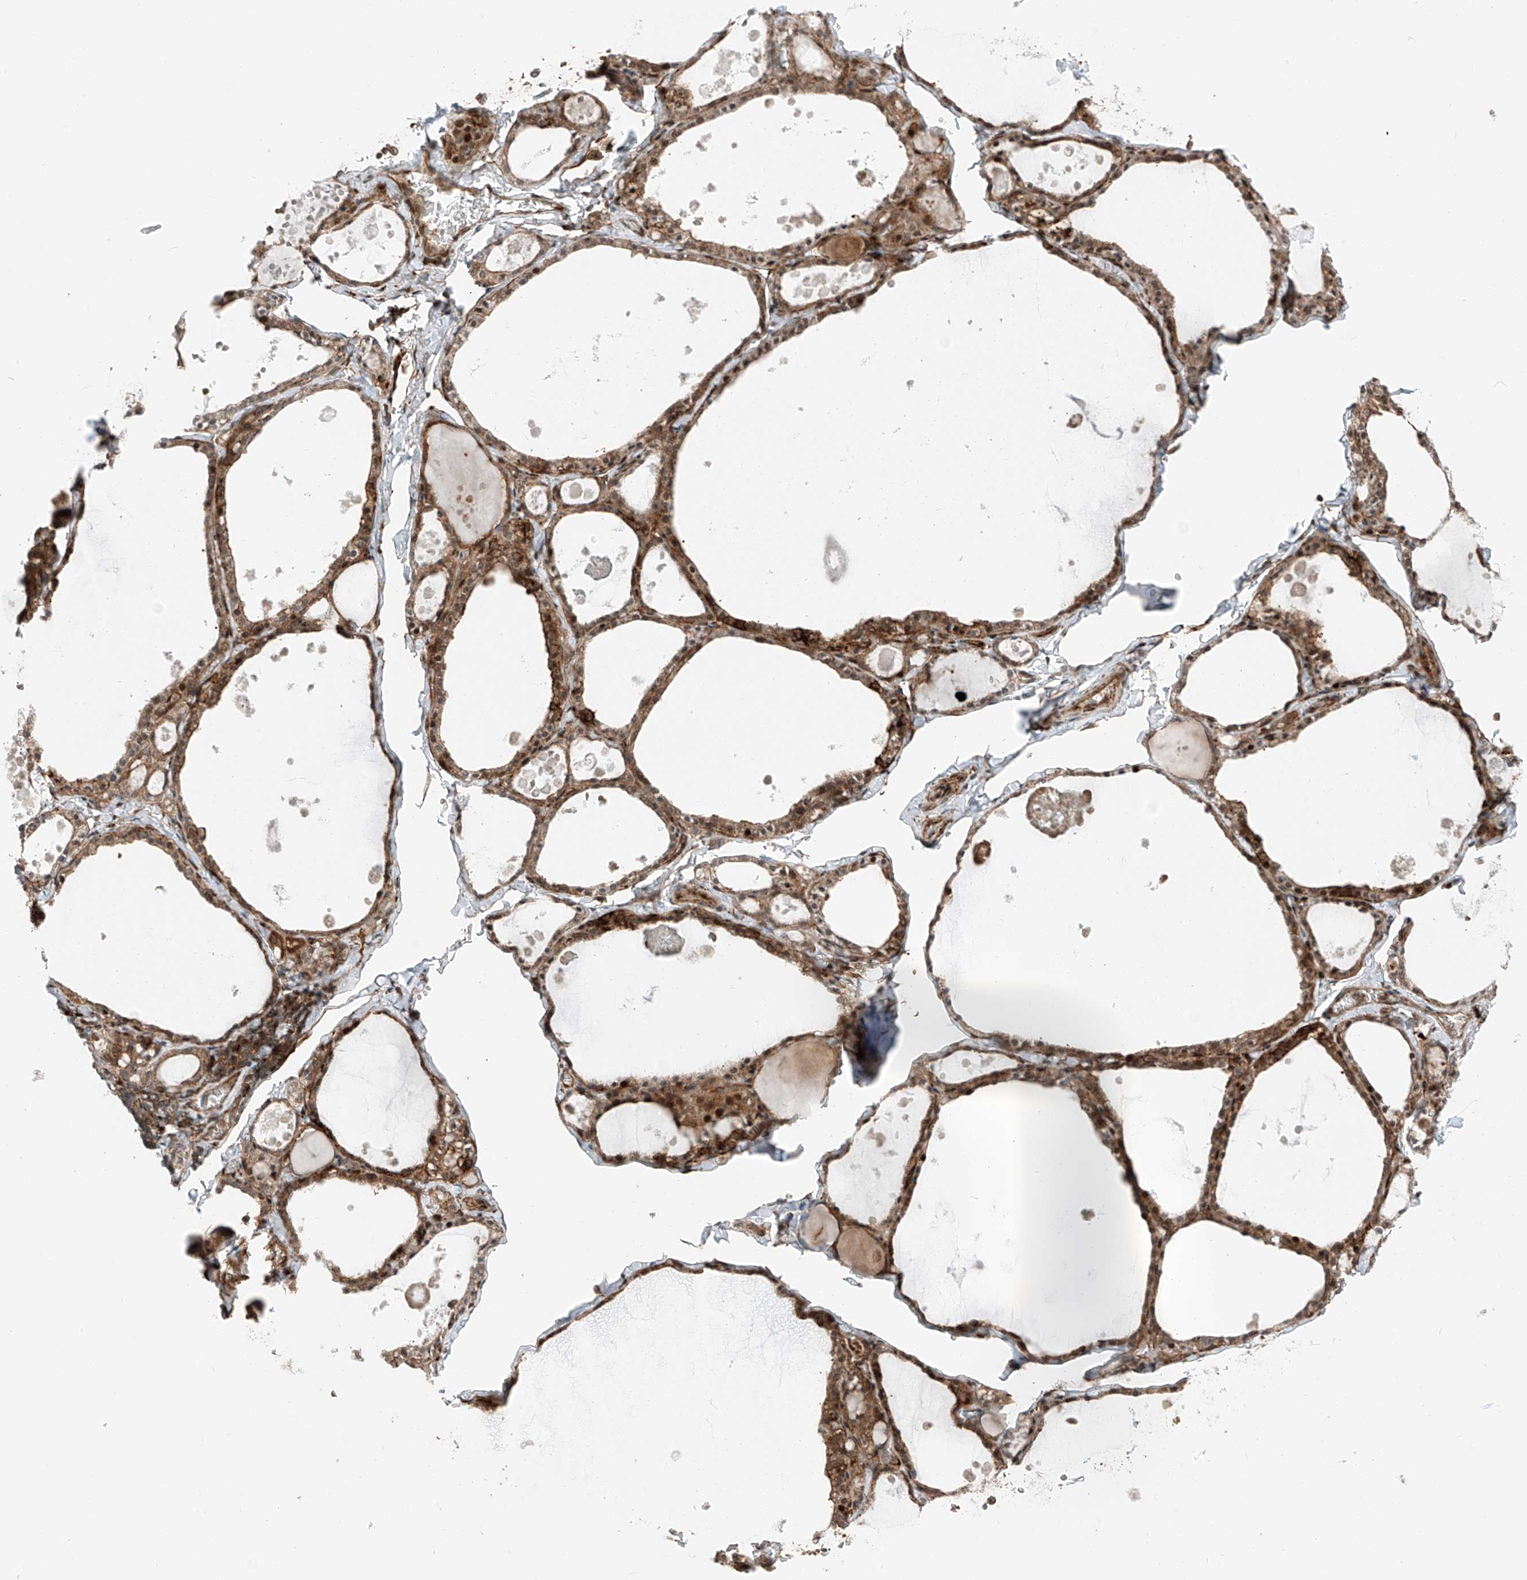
{"staining": {"intensity": "moderate", "quantity": ">75%", "location": "cytoplasmic/membranous,nuclear"}, "tissue": "thyroid gland", "cell_type": "Glandular cells", "image_type": "normal", "snomed": [{"axis": "morphology", "description": "Normal tissue, NOS"}, {"axis": "topography", "description": "Thyroid gland"}], "caption": "Protein staining by immunohistochemistry shows moderate cytoplasmic/membranous,nuclear staining in about >75% of glandular cells in normal thyroid gland.", "gene": "USP48", "patient": {"sex": "male", "age": 56}}